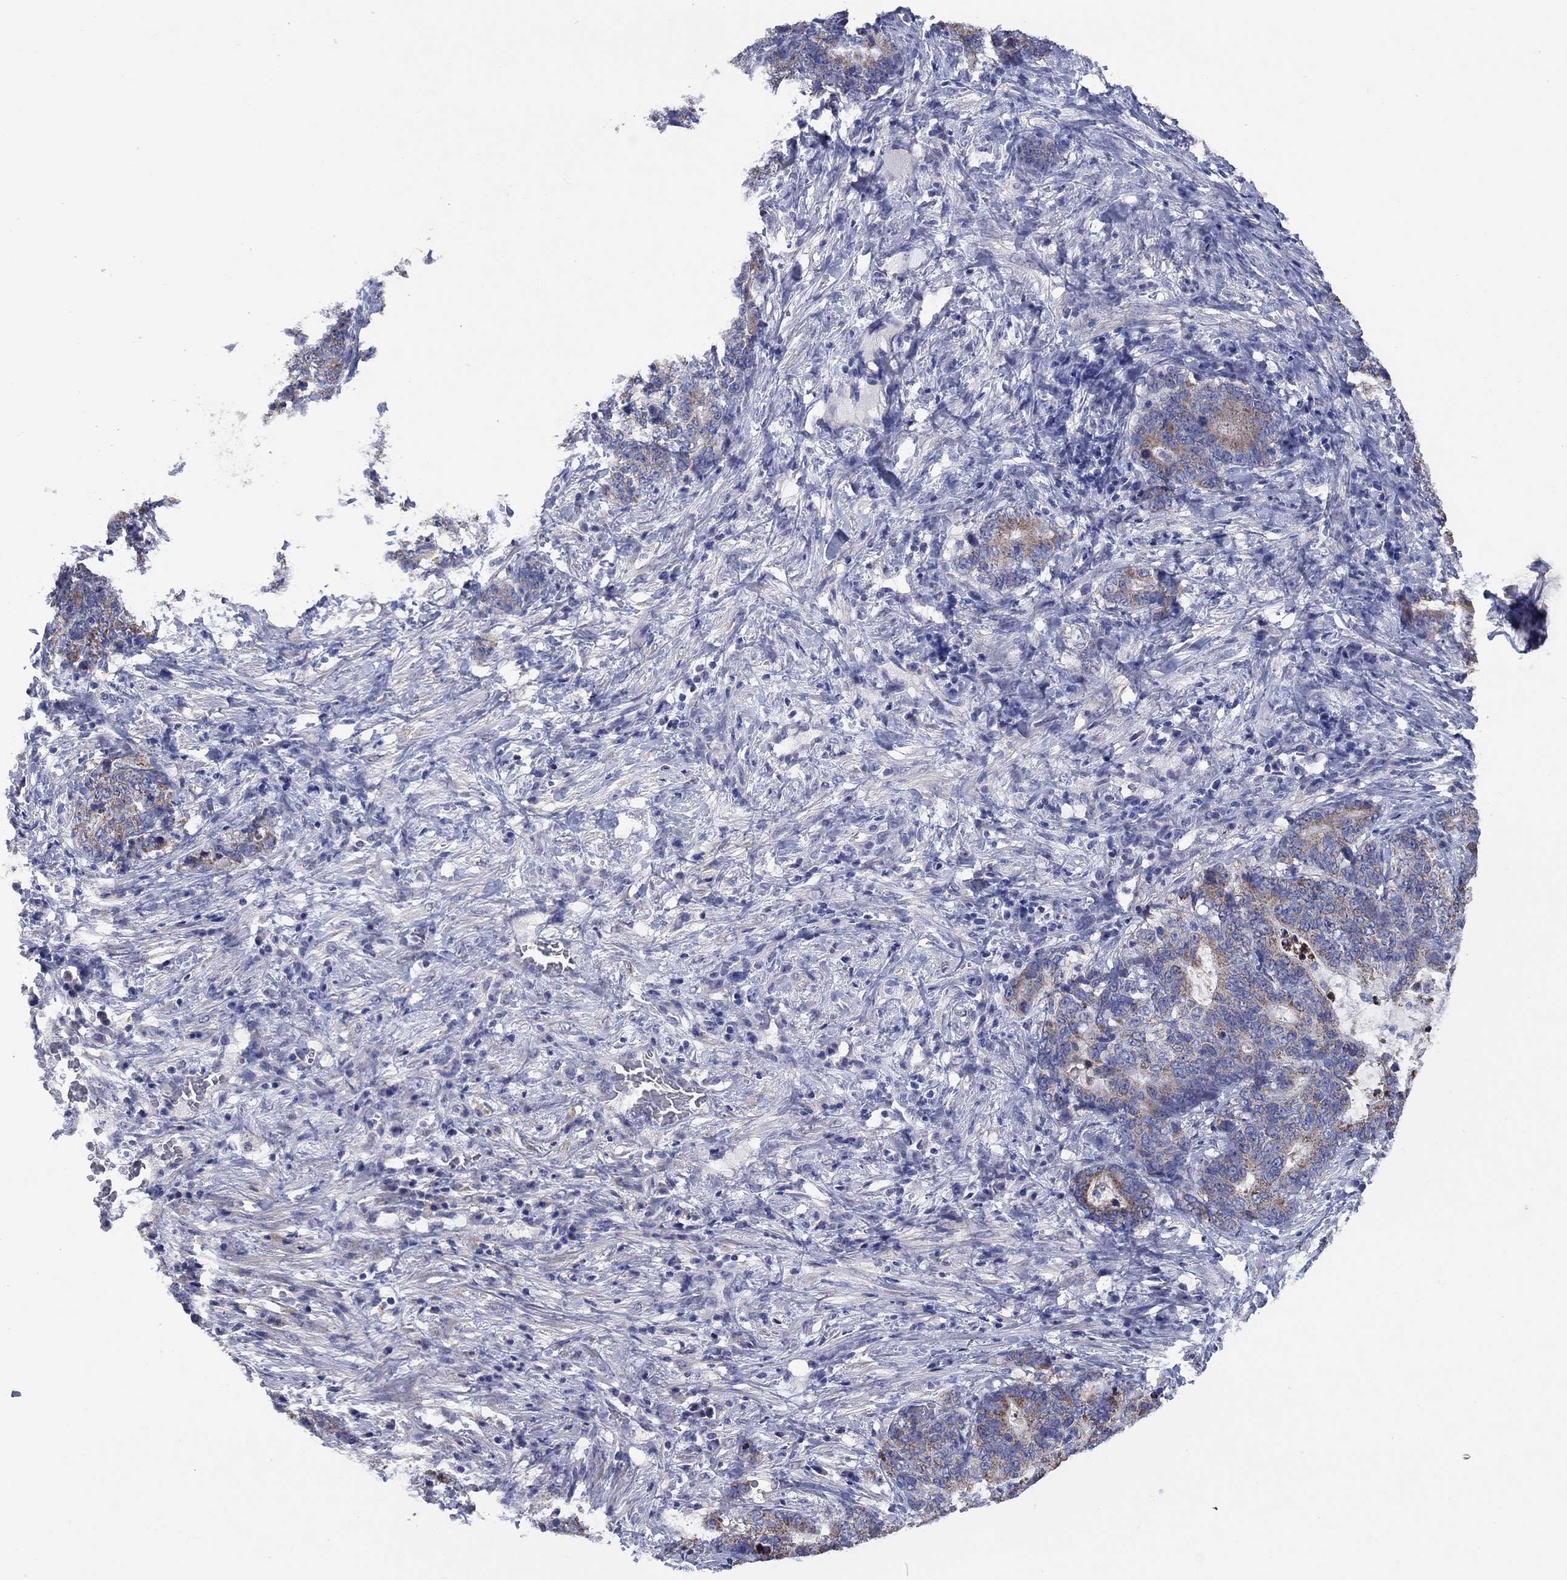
{"staining": {"intensity": "moderate", "quantity": ">75%", "location": "cytoplasmic/membranous"}, "tissue": "stomach cancer", "cell_type": "Tumor cells", "image_type": "cancer", "snomed": [{"axis": "morphology", "description": "Normal tissue, NOS"}, {"axis": "morphology", "description": "Adenocarcinoma, NOS"}, {"axis": "topography", "description": "Stomach"}], "caption": "Immunohistochemistry (IHC) (DAB) staining of adenocarcinoma (stomach) displays moderate cytoplasmic/membranous protein expression in approximately >75% of tumor cells.", "gene": "CLVS1", "patient": {"sex": "female", "age": 64}}